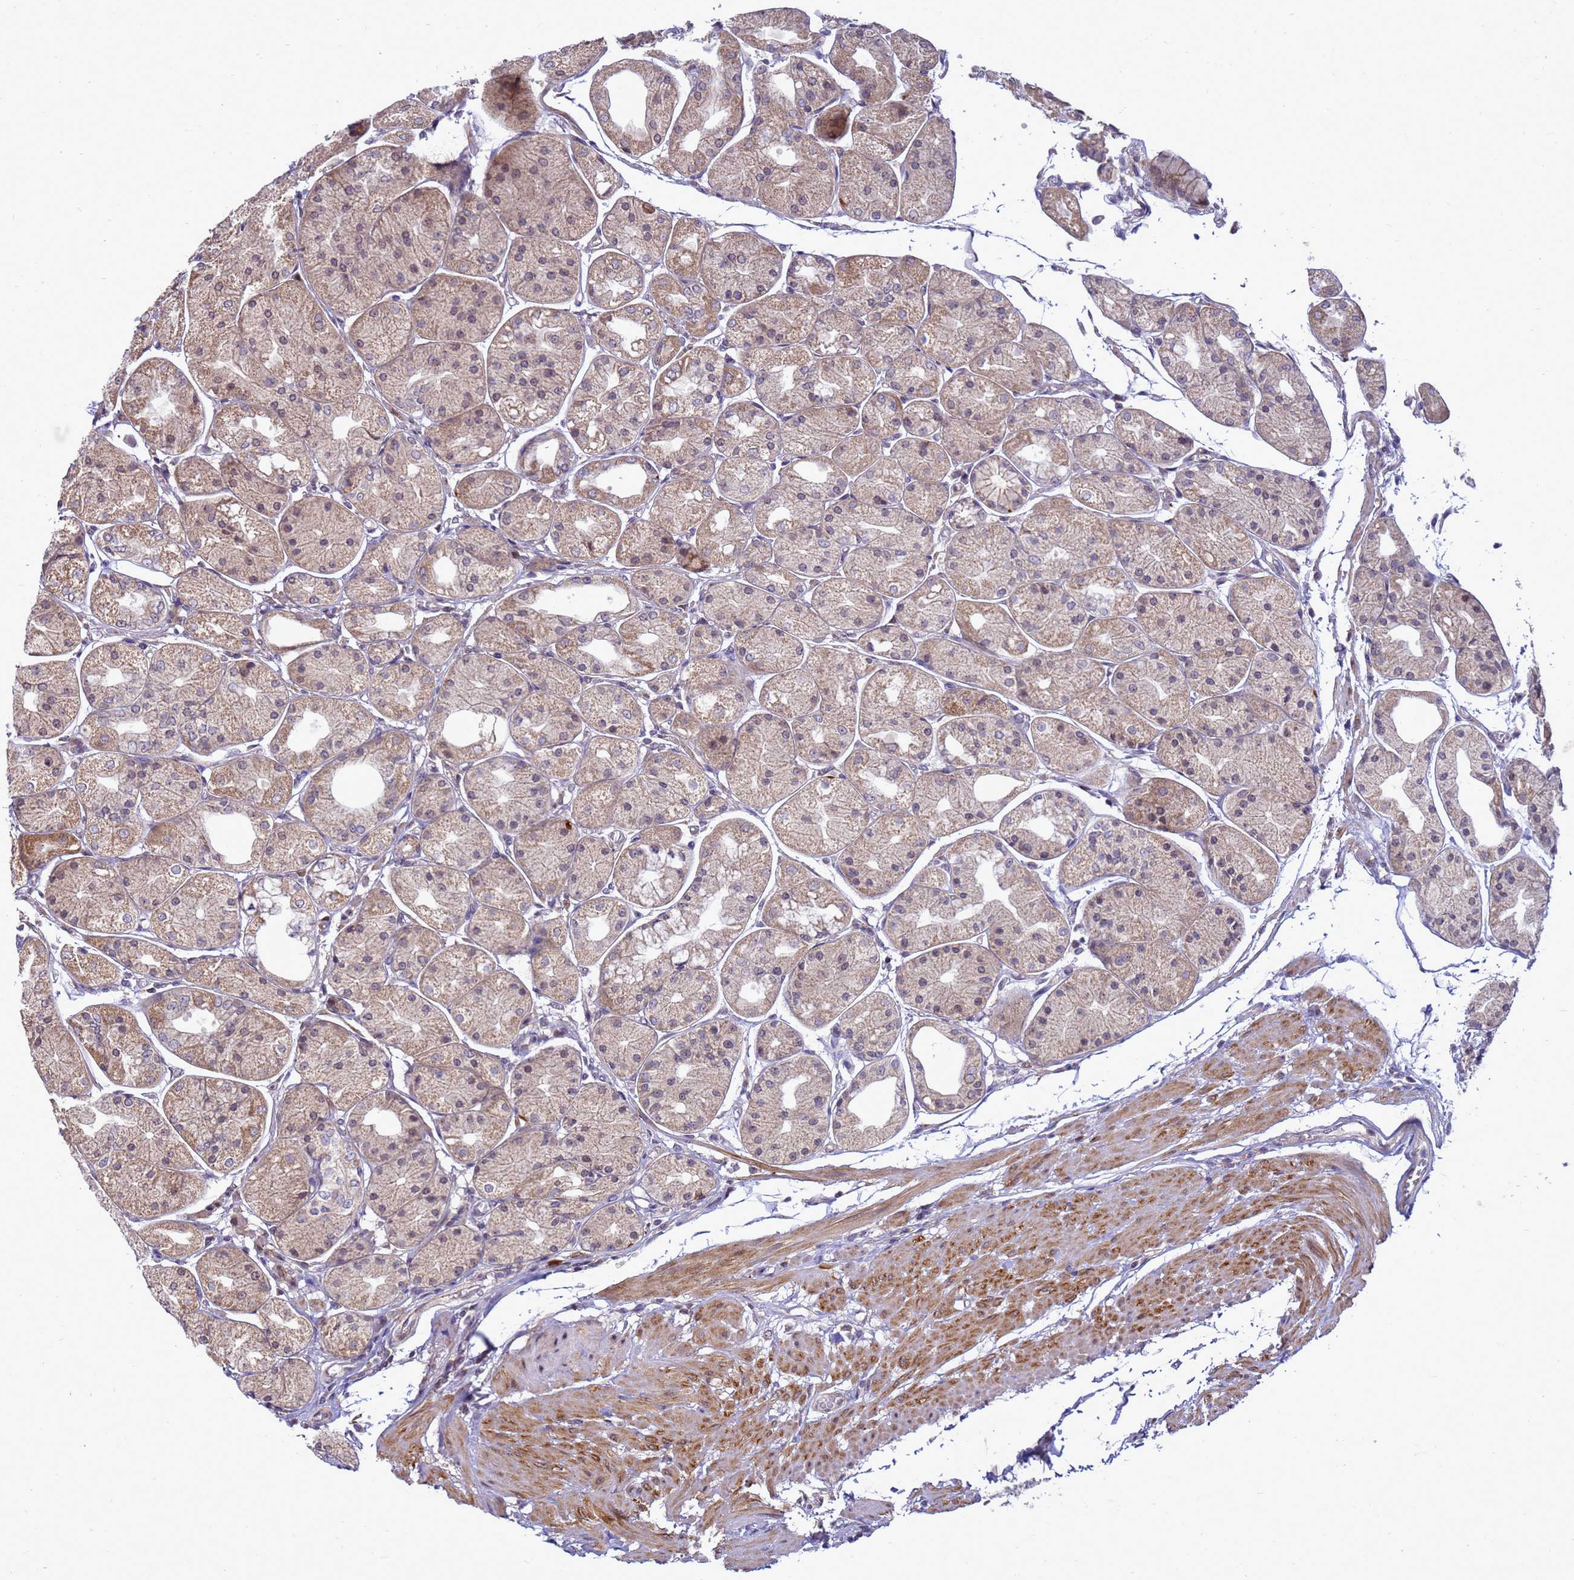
{"staining": {"intensity": "moderate", "quantity": ">75%", "location": "cytoplasmic/membranous"}, "tissue": "stomach", "cell_type": "Glandular cells", "image_type": "normal", "snomed": [{"axis": "morphology", "description": "Normal tissue, NOS"}, {"axis": "topography", "description": "Stomach, upper"}], "caption": "Protein staining by immunohistochemistry demonstrates moderate cytoplasmic/membranous expression in about >75% of glandular cells in normal stomach.", "gene": "C12orf43", "patient": {"sex": "male", "age": 72}}